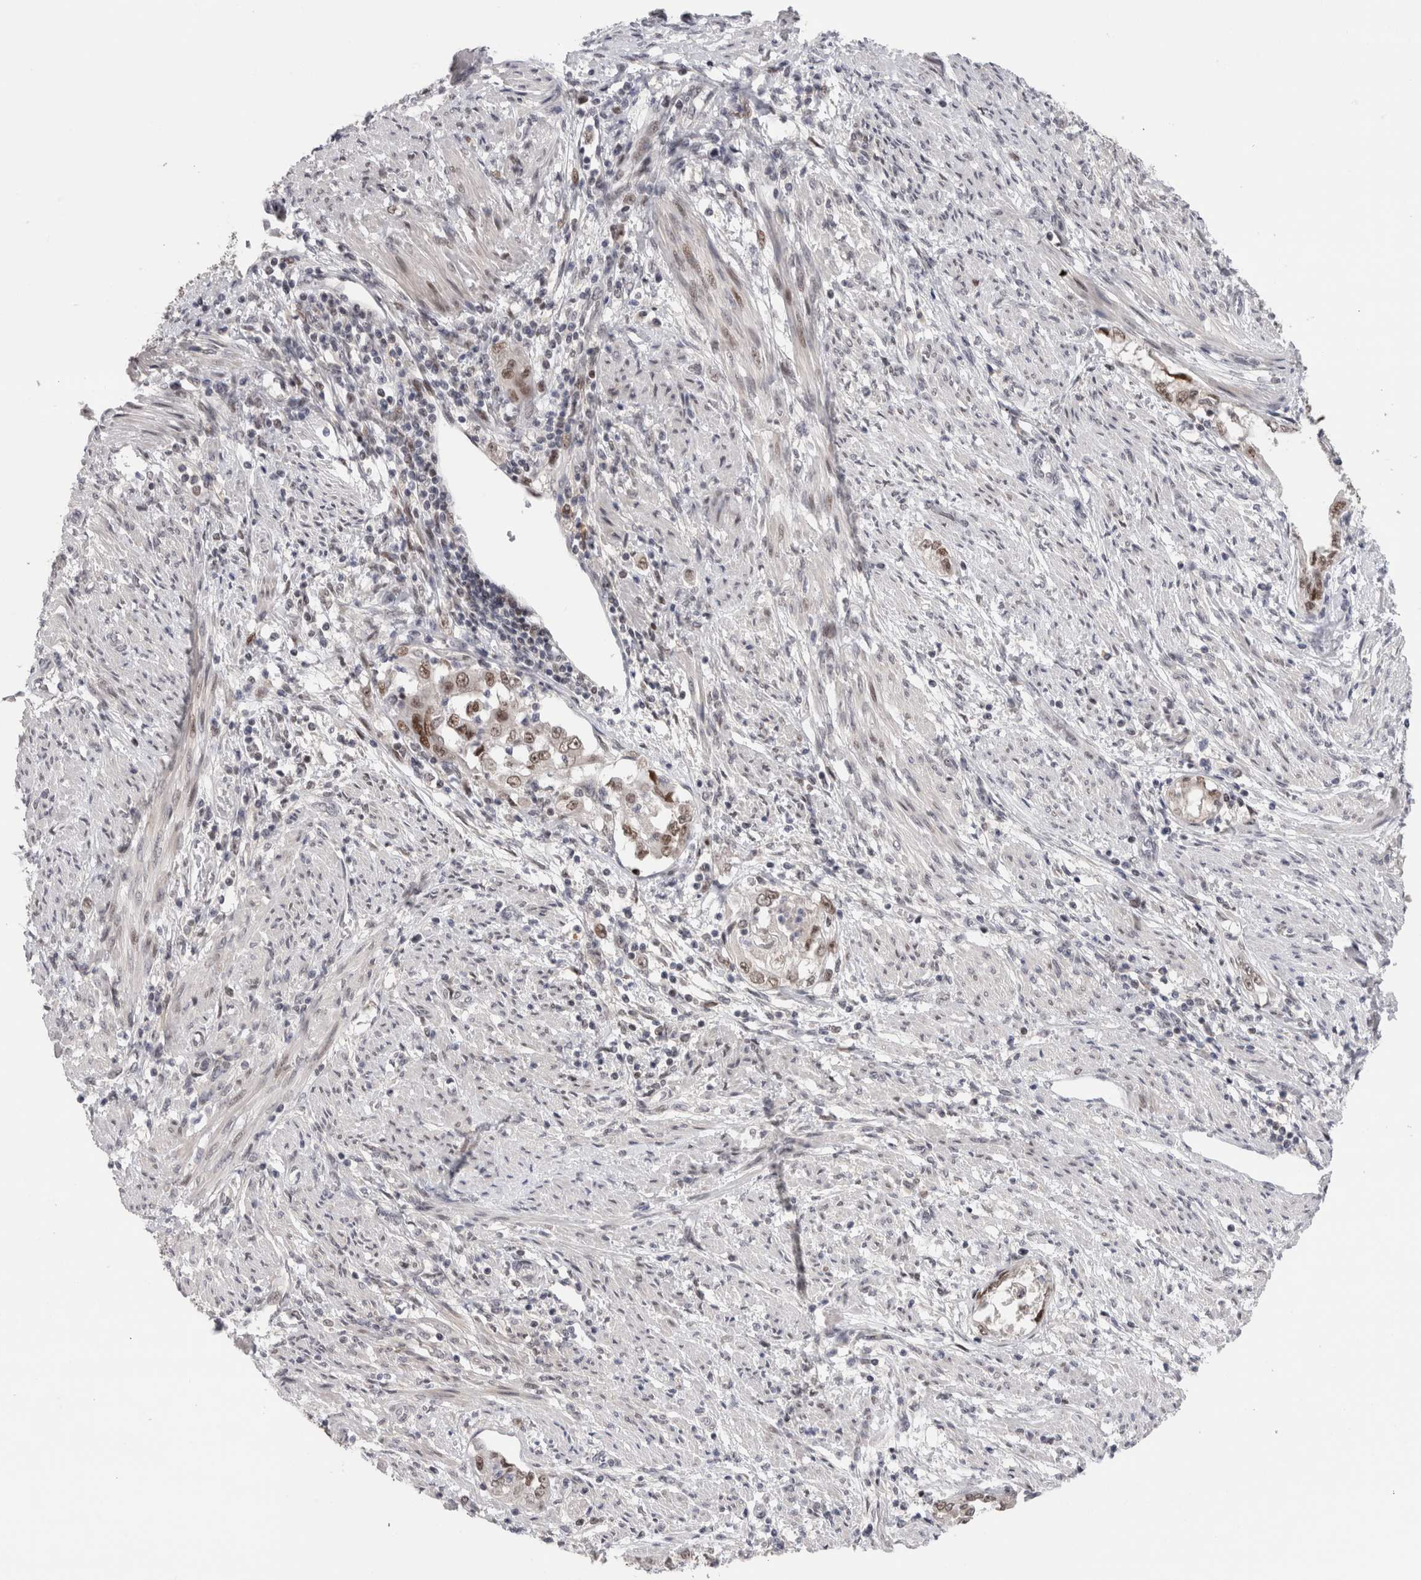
{"staining": {"intensity": "moderate", "quantity": ">75%", "location": "nuclear"}, "tissue": "endometrial cancer", "cell_type": "Tumor cells", "image_type": "cancer", "snomed": [{"axis": "morphology", "description": "Adenocarcinoma, NOS"}, {"axis": "topography", "description": "Endometrium"}], "caption": "Protein analysis of adenocarcinoma (endometrial) tissue displays moderate nuclear positivity in about >75% of tumor cells.", "gene": "ZNF521", "patient": {"sex": "female", "age": 85}}